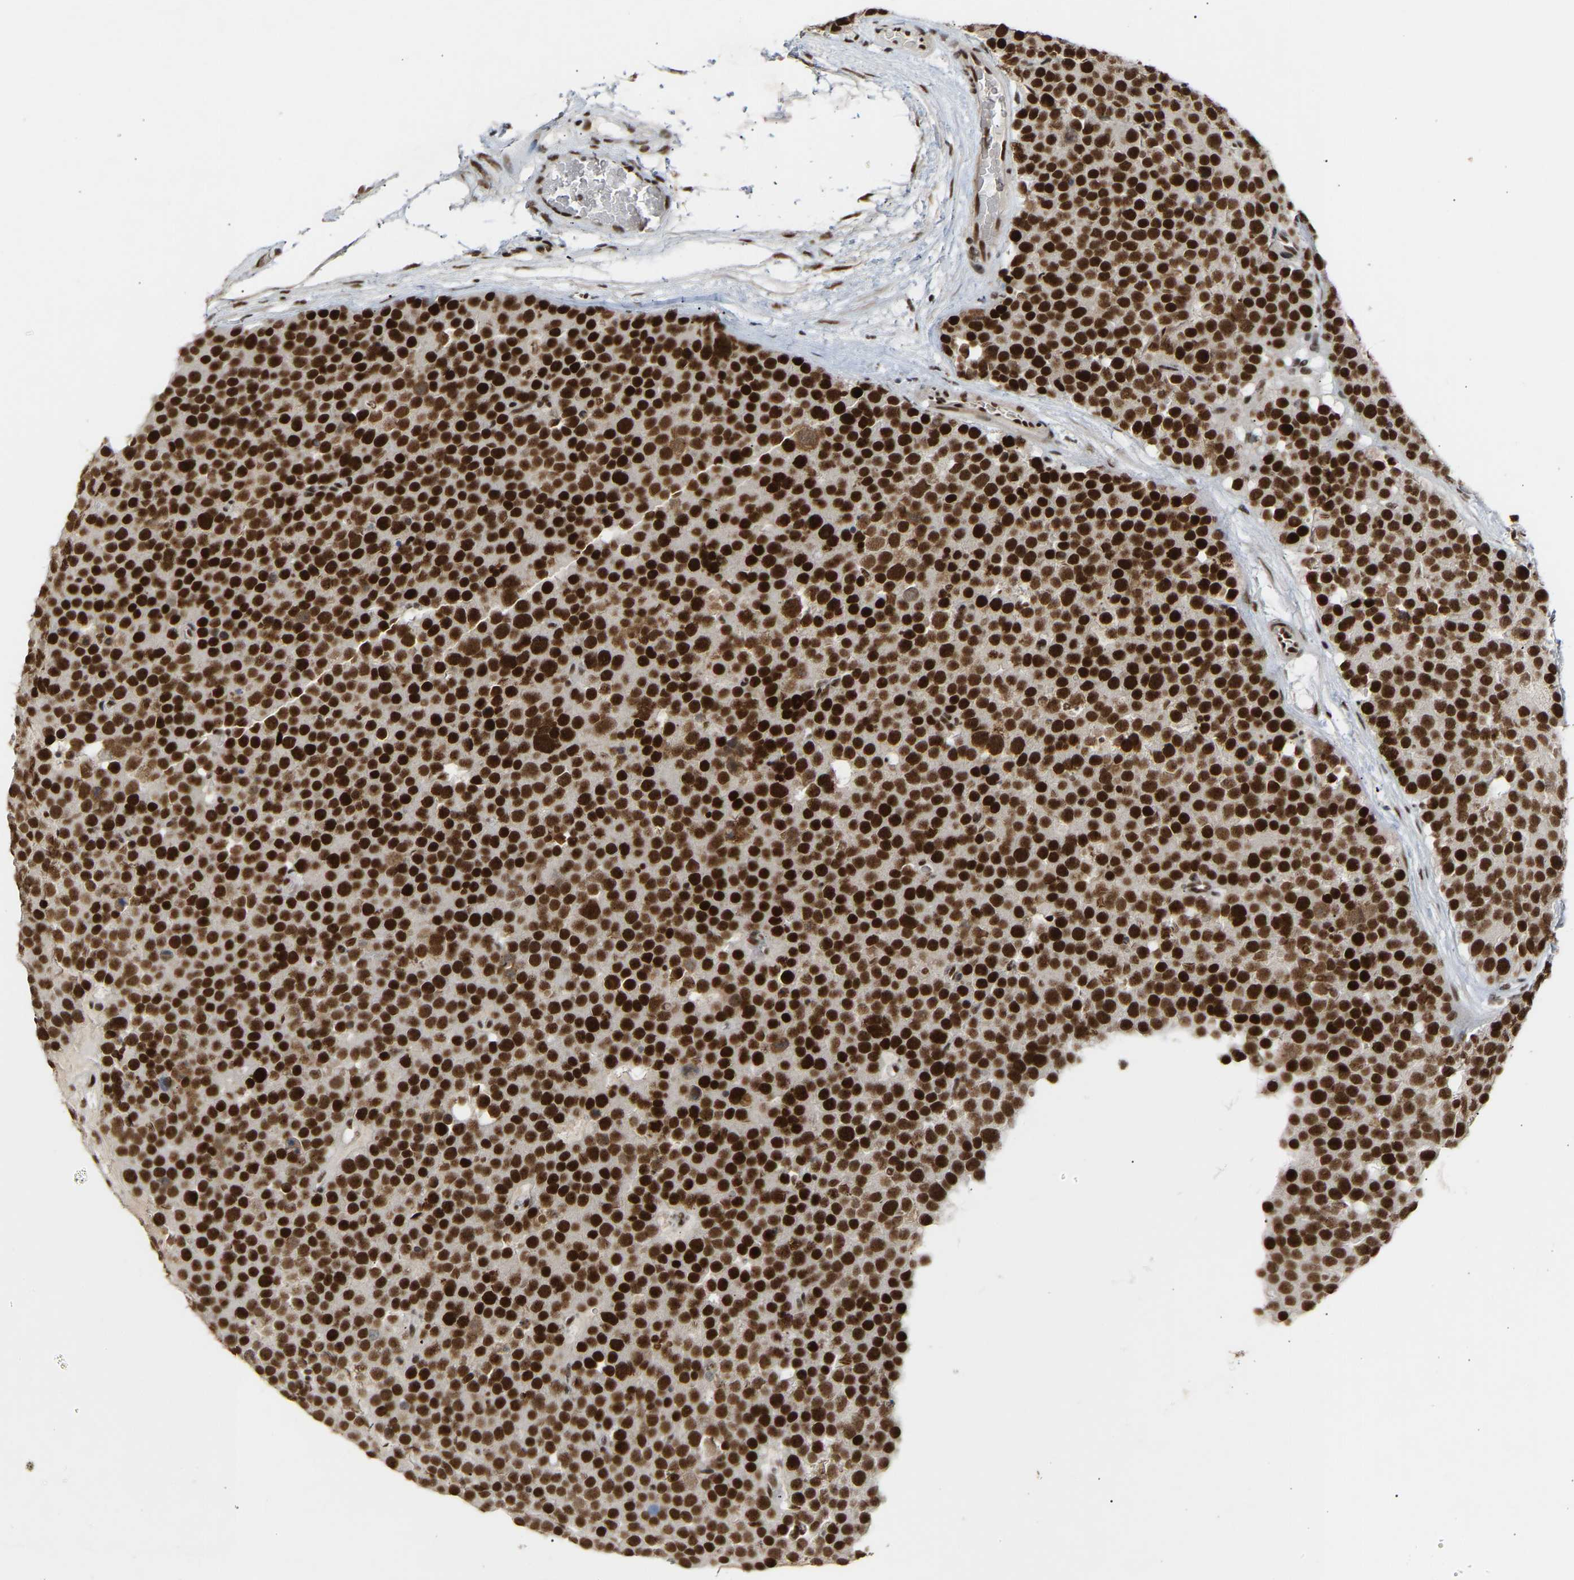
{"staining": {"intensity": "strong", "quantity": ">75%", "location": "nuclear"}, "tissue": "testis cancer", "cell_type": "Tumor cells", "image_type": "cancer", "snomed": [{"axis": "morphology", "description": "Seminoma, NOS"}, {"axis": "topography", "description": "Testis"}], "caption": "IHC of testis cancer (seminoma) displays high levels of strong nuclear expression in approximately >75% of tumor cells. The protein of interest is shown in brown color, while the nuclei are stained blue.", "gene": "NELFB", "patient": {"sex": "male", "age": 71}}